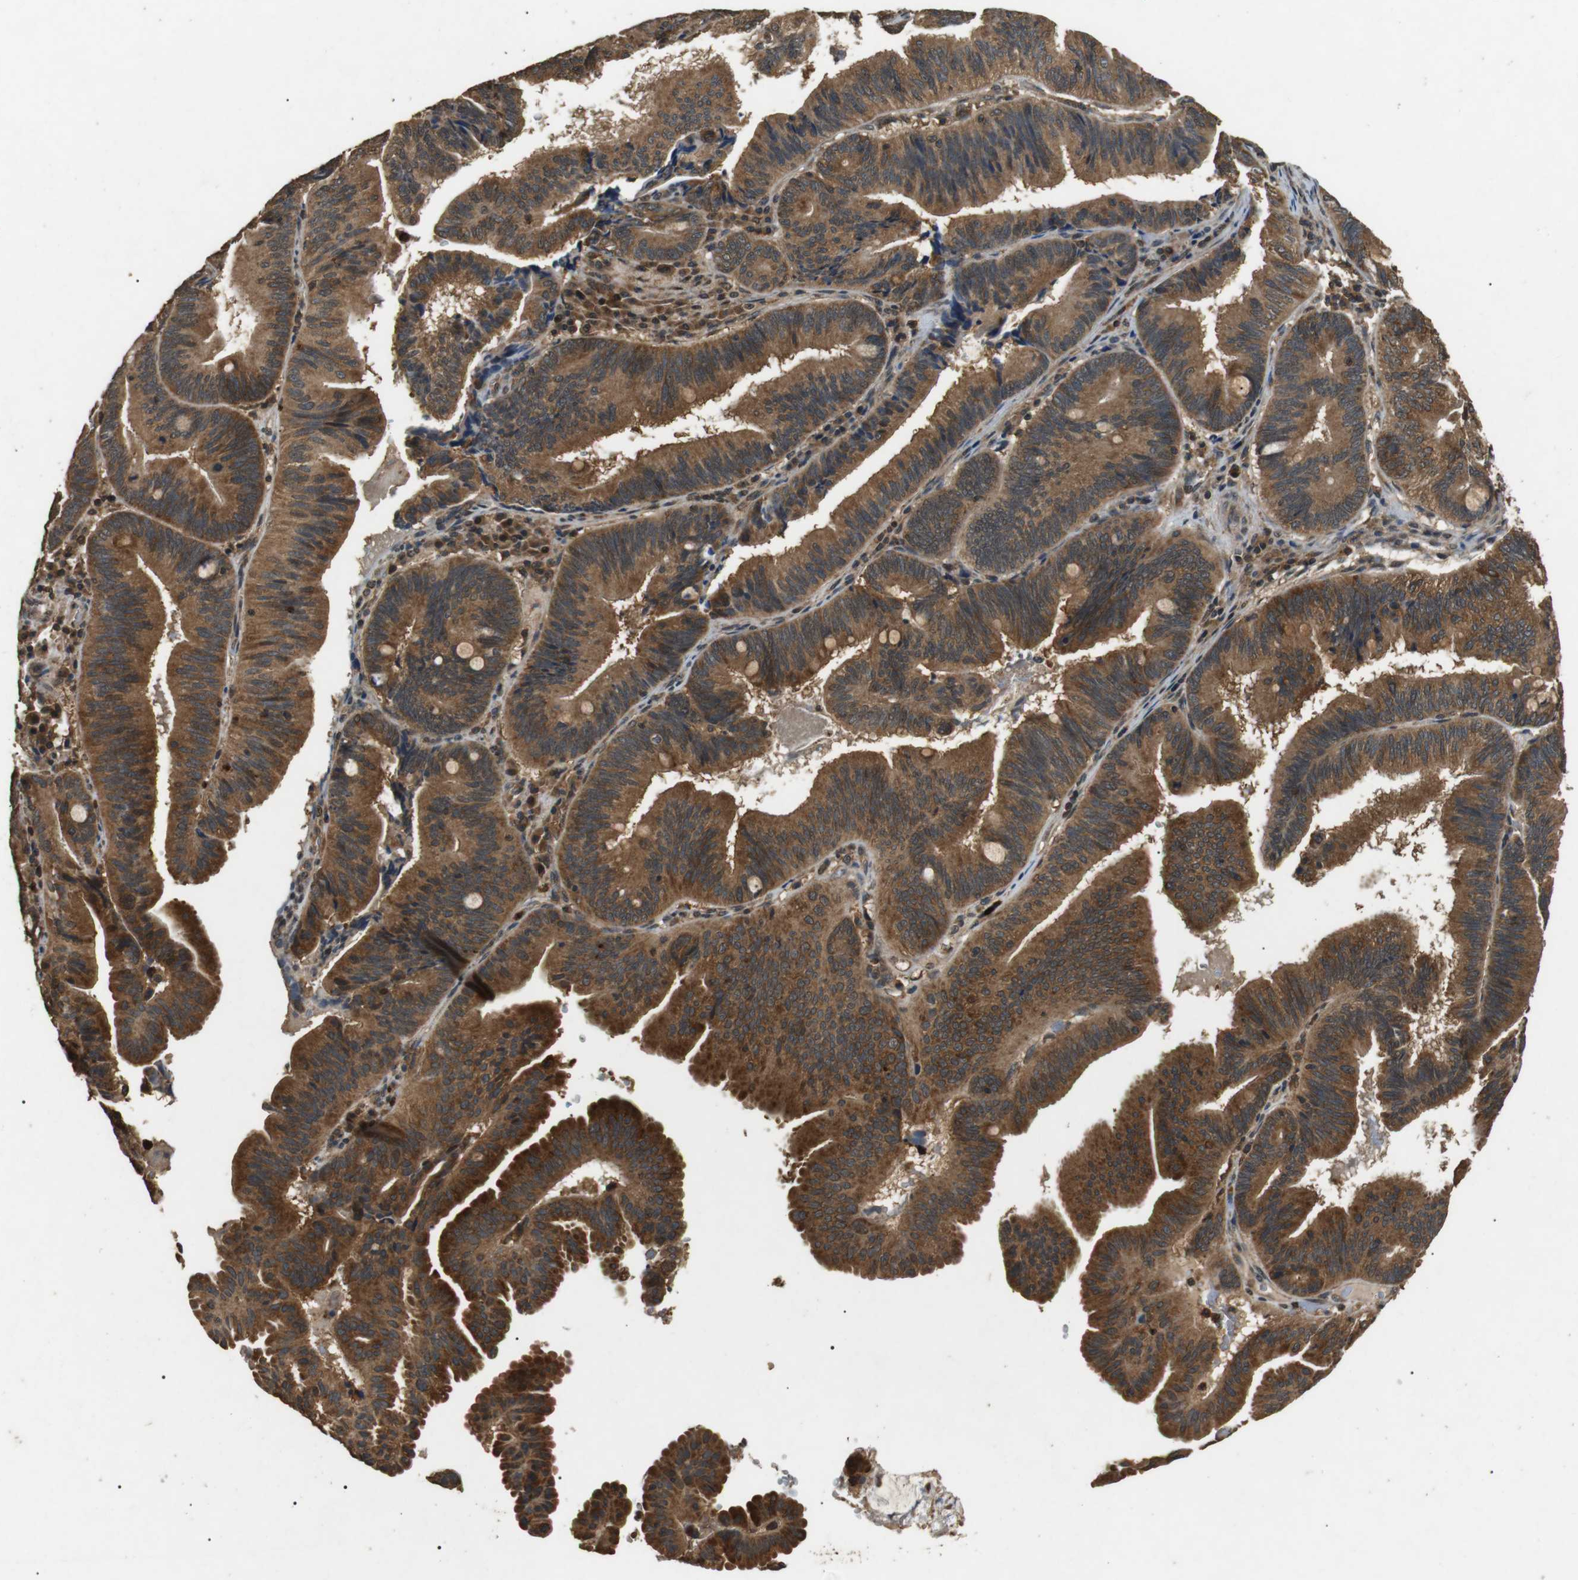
{"staining": {"intensity": "strong", "quantity": ">75%", "location": "cytoplasmic/membranous"}, "tissue": "pancreatic cancer", "cell_type": "Tumor cells", "image_type": "cancer", "snomed": [{"axis": "morphology", "description": "Adenocarcinoma, NOS"}, {"axis": "topography", "description": "Pancreas"}], "caption": "There is high levels of strong cytoplasmic/membranous staining in tumor cells of pancreatic adenocarcinoma, as demonstrated by immunohistochemical staining (brown color).", "gene": "TBC1D15", "patient": {"sex": "male", "age": 82}}